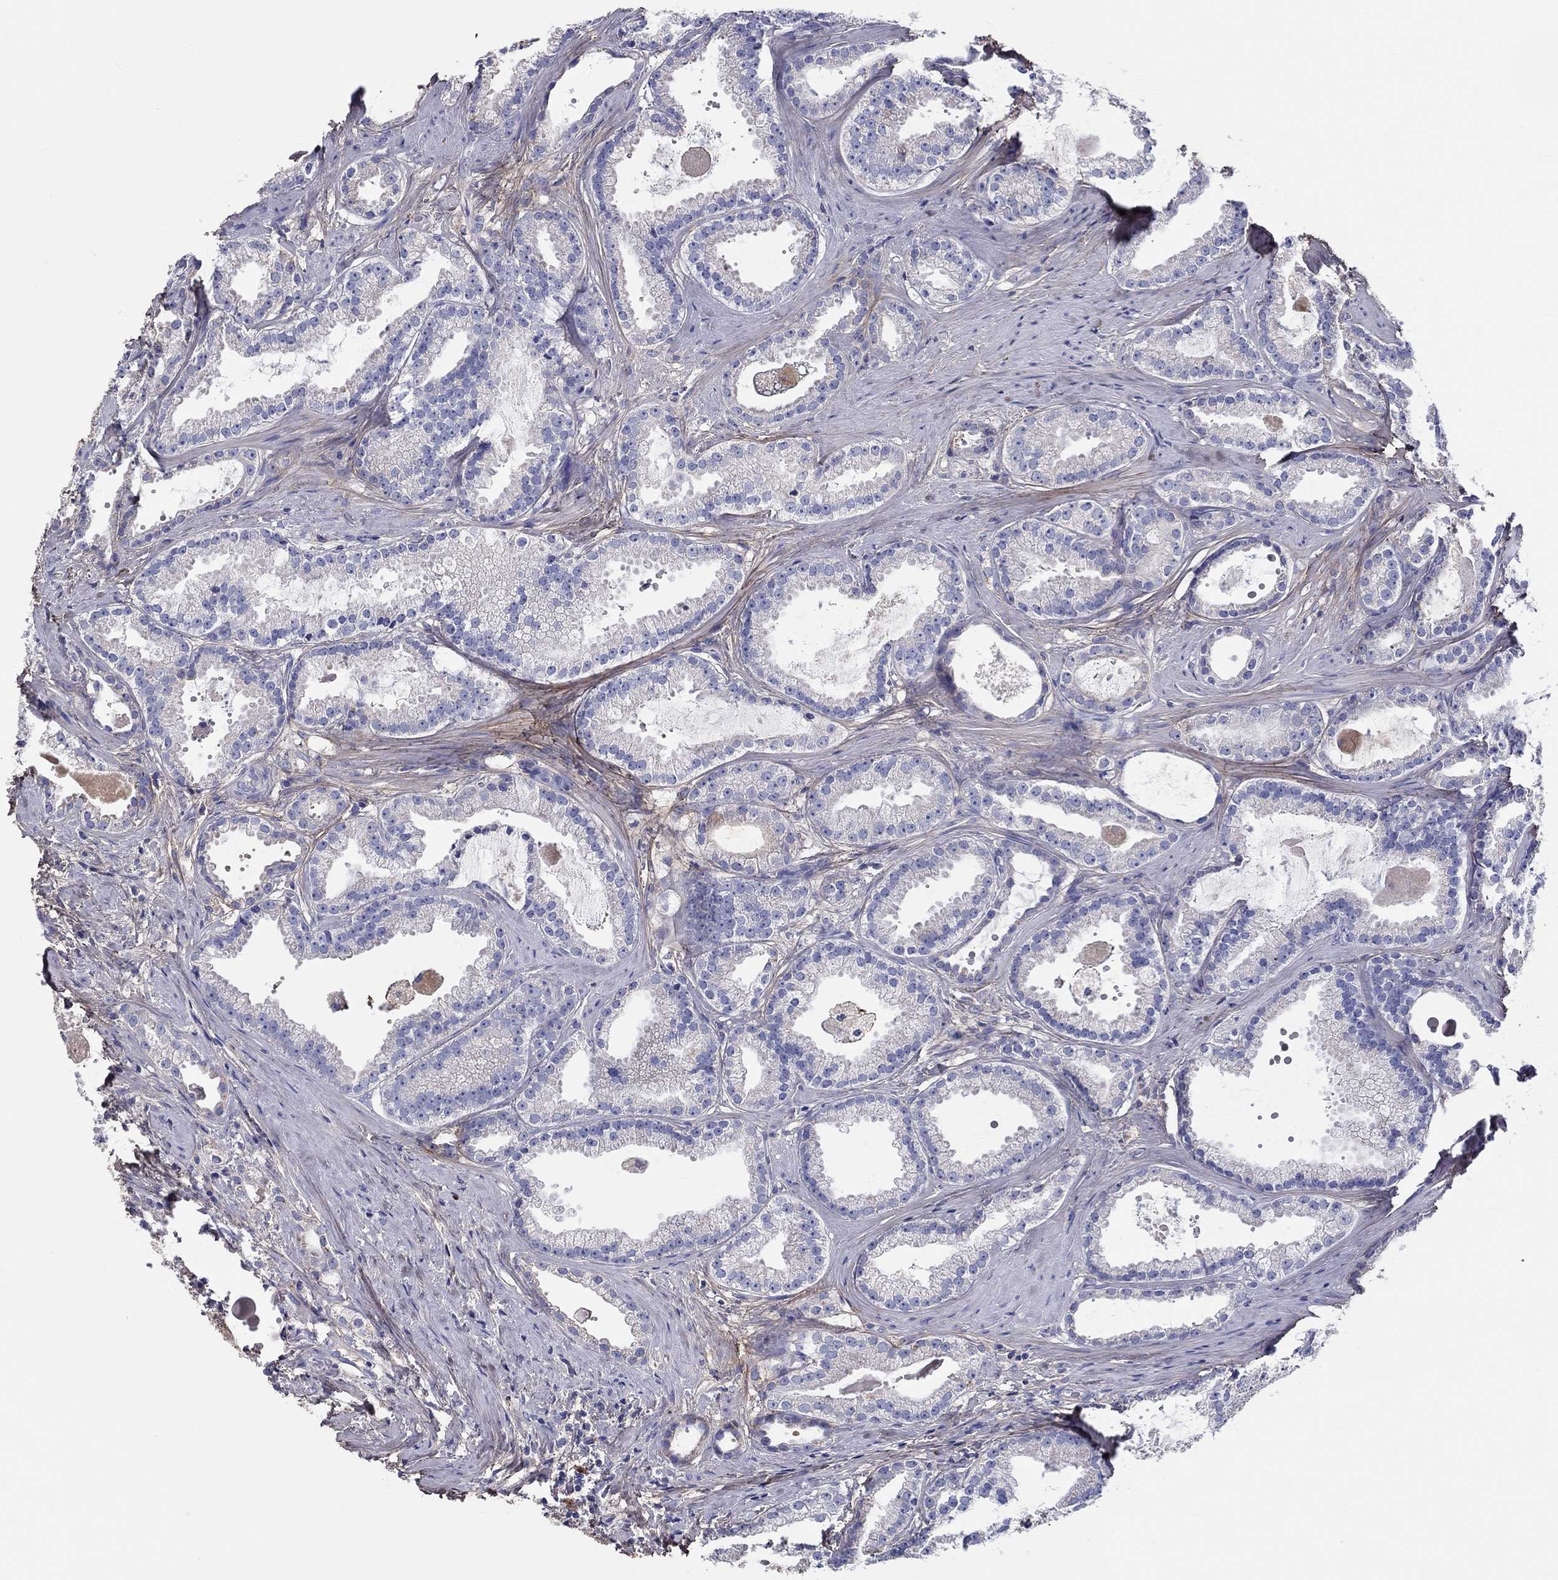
{"staining": {"intensity": "negative", "quantity": "none", "location": "none"}, "tissue": "prostate cancer", "cell_type": "Tumor cells", "image_type": "cancer", "snomed": [{"axis": "morphology", "description": "Adenocarcinoma, NOS"}, {"axis": "morphology", "description": "Adenocarcinoma, High grade"}, {"axis": "topography", "description": "Prostate"}], "caption": "High power microscopy histopathology image of an immunohistochemistry photomicrograph of prostate high-grade adenocarcinoma, revealing no significant expression in tumor cells.", "gene": "TGFBI", "patient": {"sex": "male", "age": 64}}